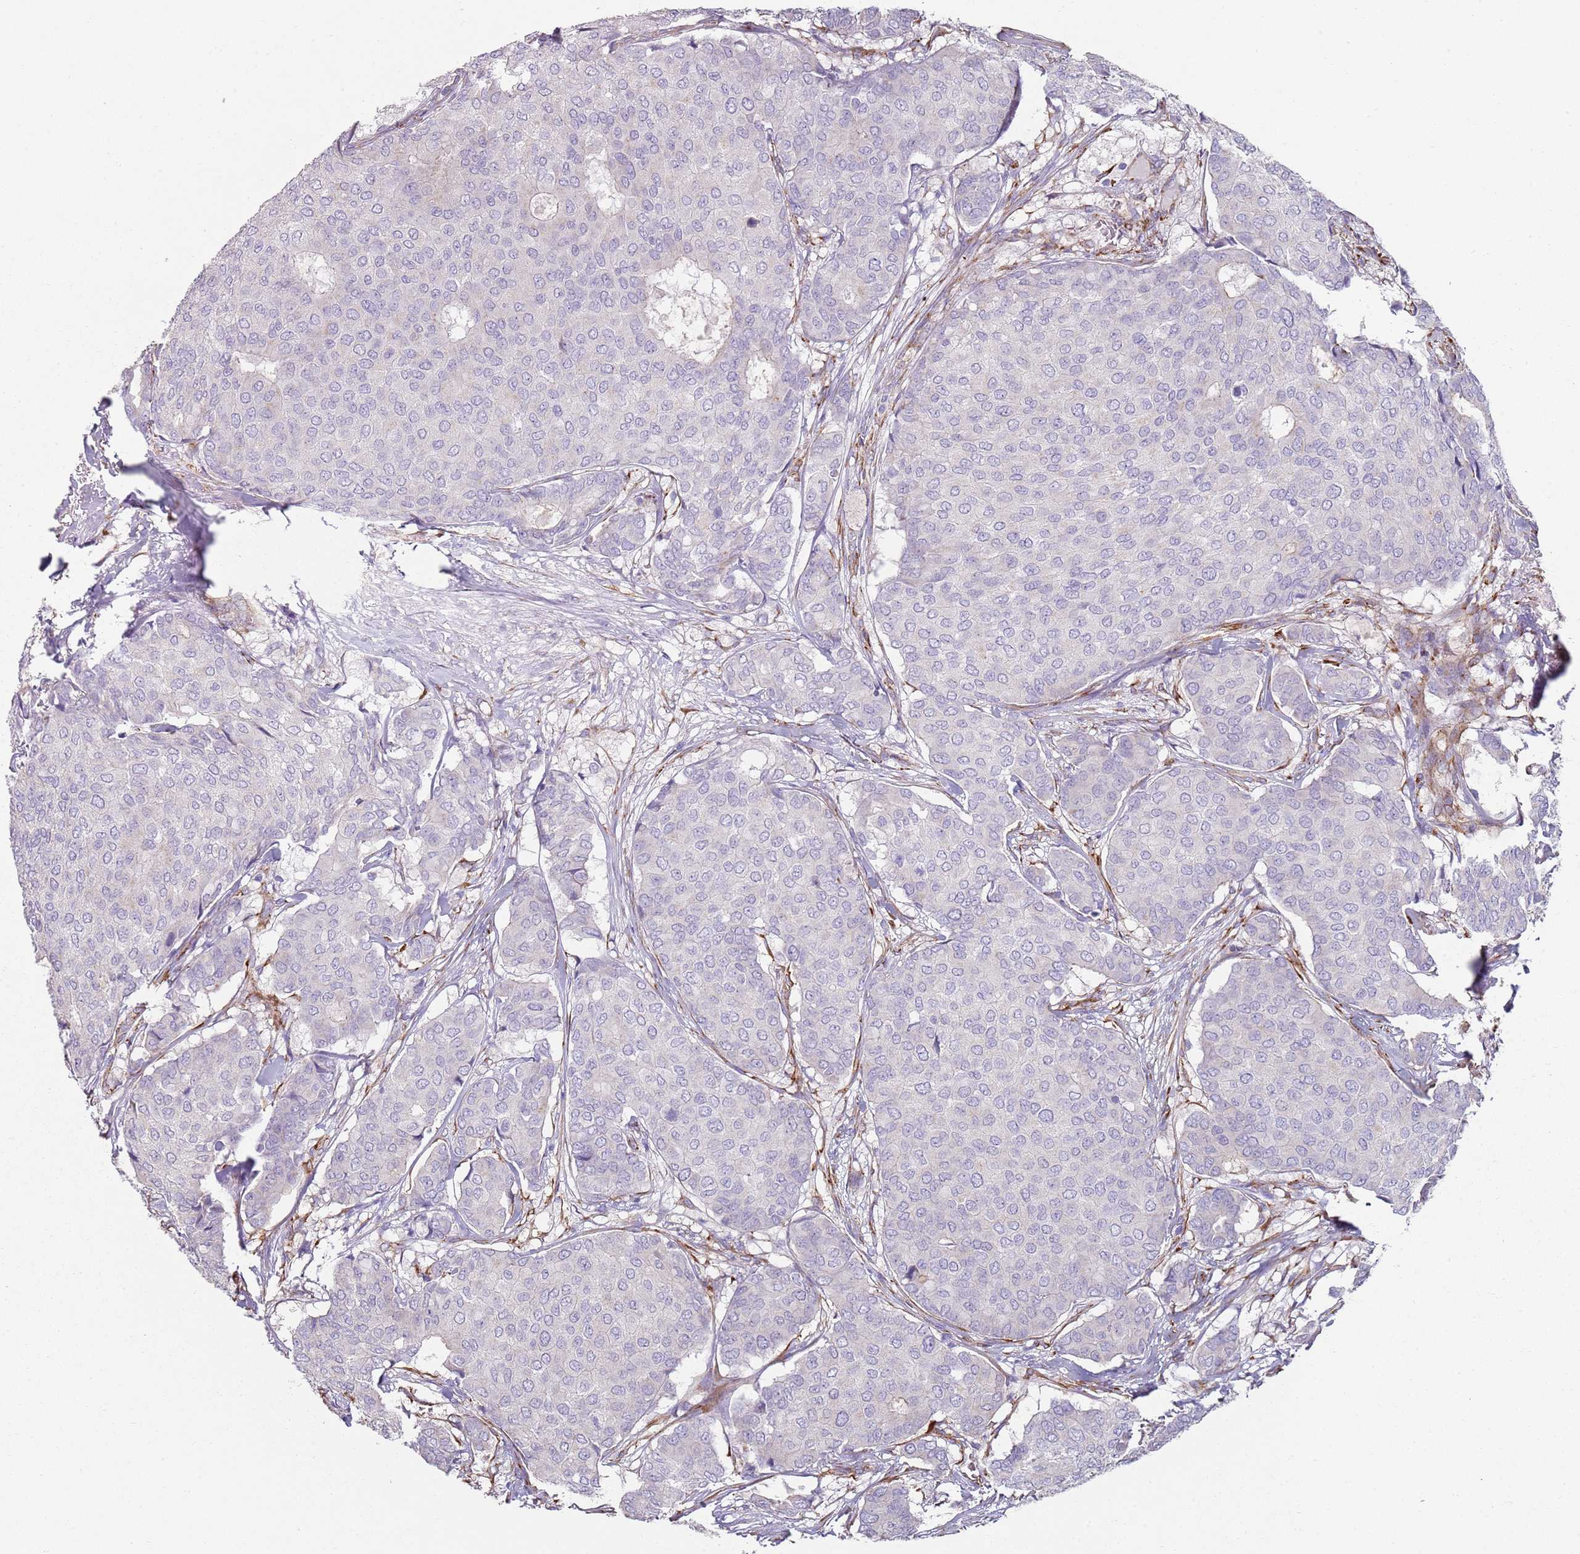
{"staining": {"intensity": "negative", "quantity": "none", "location": "none"}, "tissue": "breast cancer", "cell_type": "Tumor cells", "image_type": "cancer", "snomed": [{"axis": "morphology", "description": "Duct carcinoma"}, {"axis": "topography", "description": "Breast"}], "caption": "Tumor cells are negative for protein expression in human breast intraductal carcinoma.", "gene": "PHLPP2", "patient": {"sex": "female", "age": 75}}